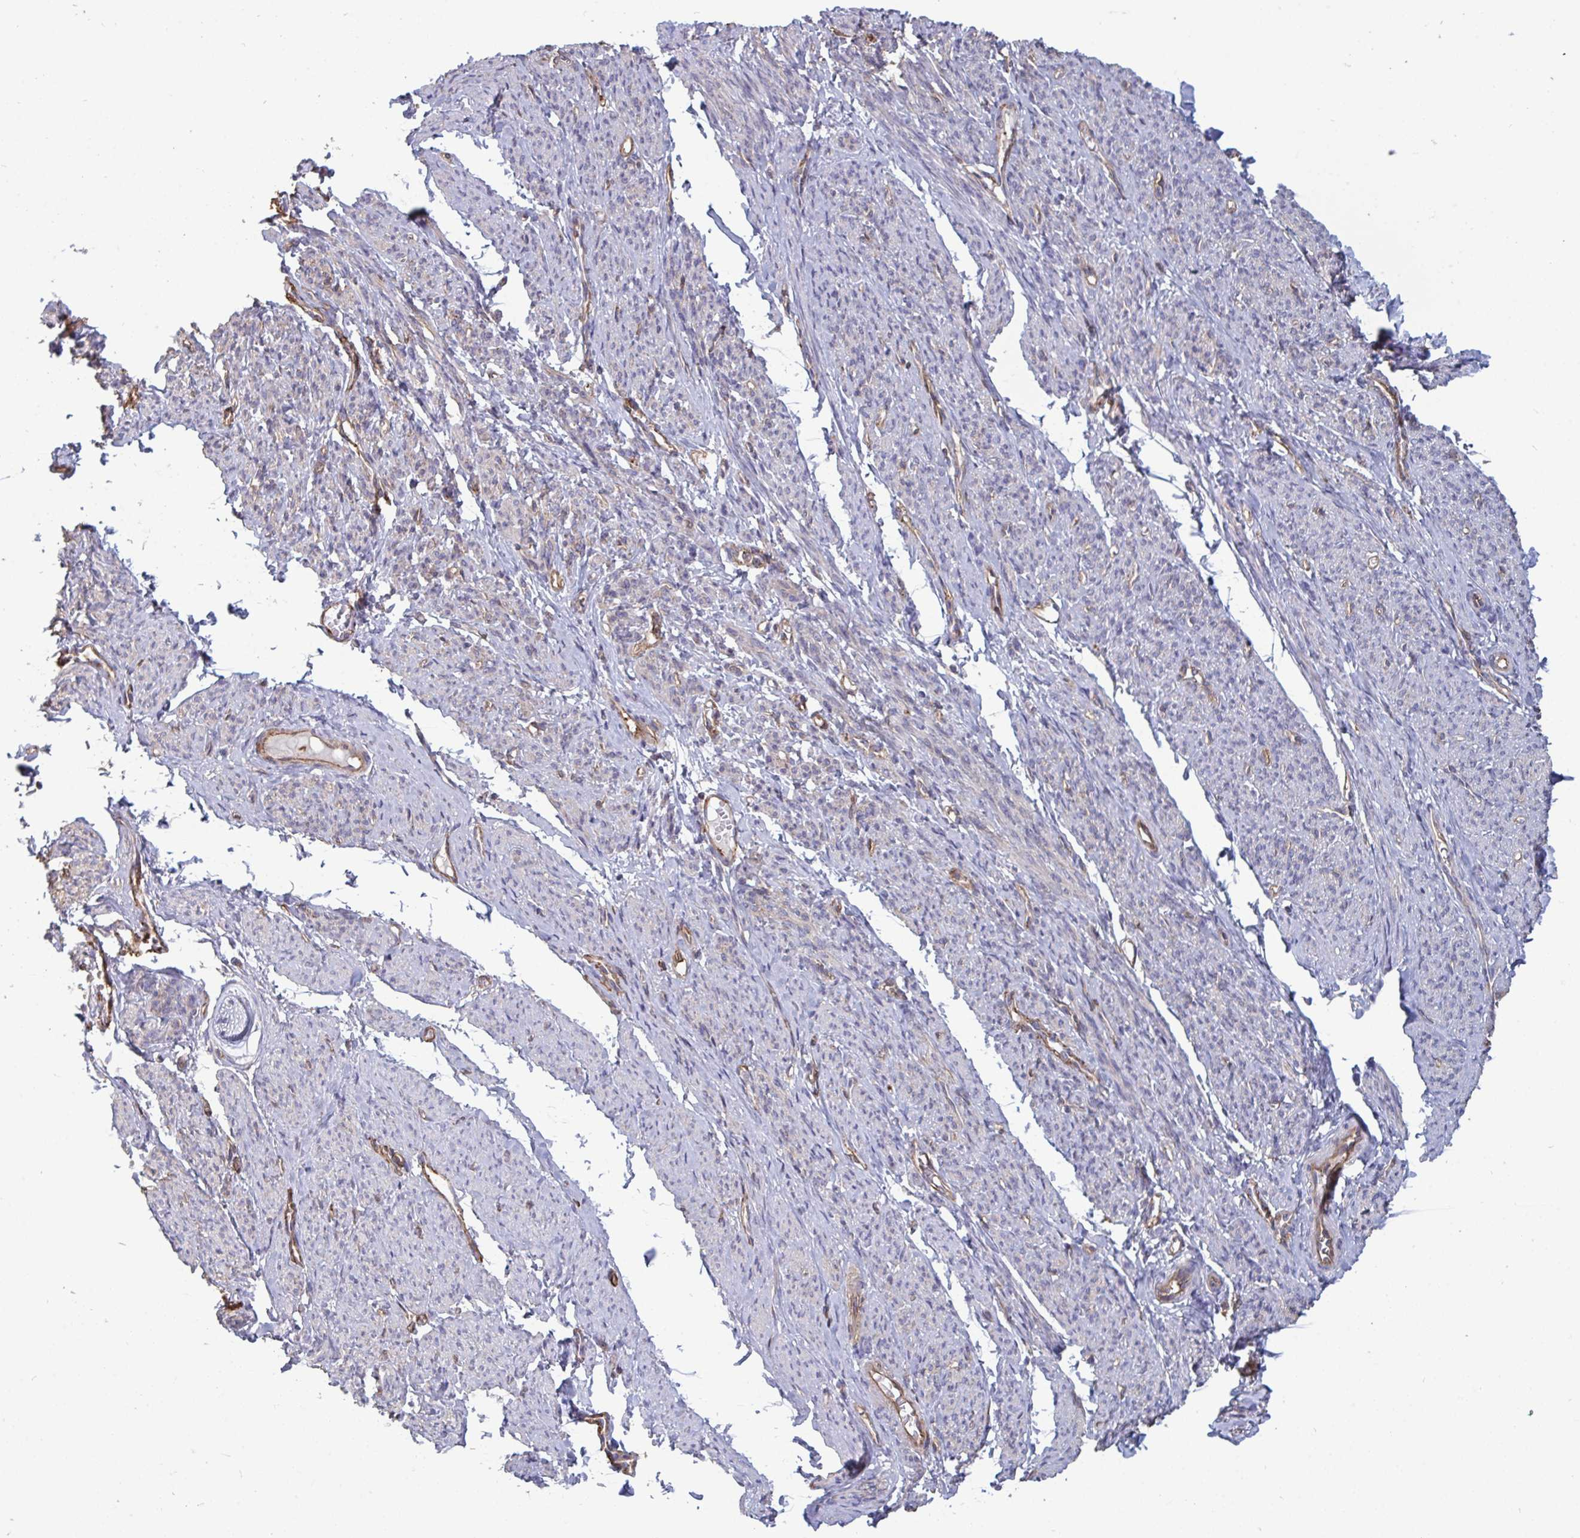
{"staining": {"intensity": "negative", "quantity": "none", "location": "none"}, "tissue": "smooth muscle", "cell_type": "Smooth muscle cells", "image_type": "normal", "snomed": [{"axis": "morphology", "description": "Normal tissue, NOS"}, {"axis": "topography", "description": "Smooth muscle"}], "caption": "Smooth muscle was stained to show a protein in brown. There is no significant staining in smooth muscle cells. (DAB (3,3'-diaminobenzidine) IHC visualized using brightfield microscopy, high magnification).", "gene": "ISCU", "patient": {"sex": "female", "age": 65}}